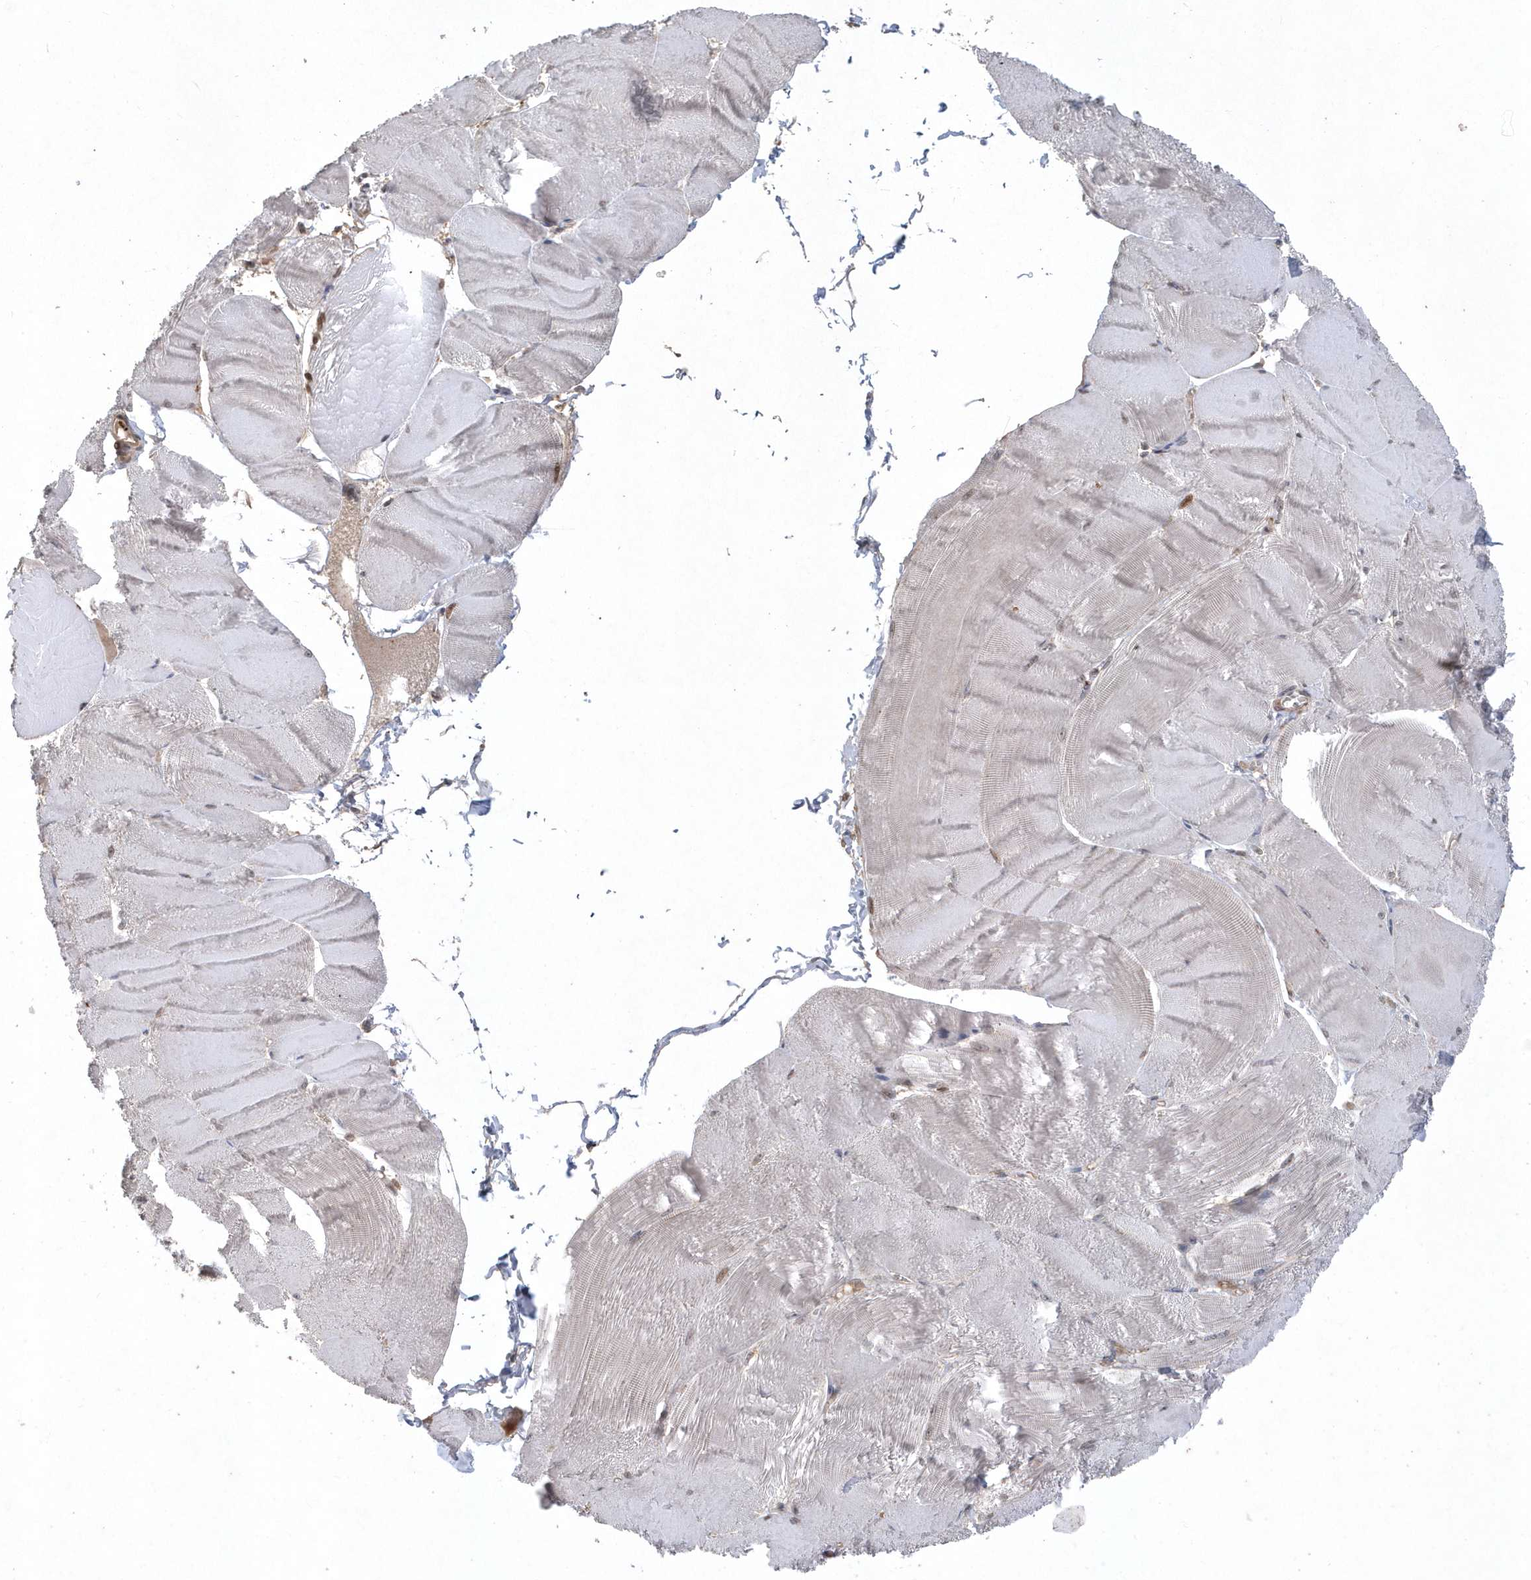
{"staining": {"intensity": "negative", "quantity": "none", "location": "none"}, "tissue": "skeletal muscle", "cell_type": "Myocytes", "image_type": "normal", "snomed": [{"axis": "morphology", "description": "Normal tissue, NOS"}, {"axis": "morphology", "description": "Basal cell carcinoma"}, {"axis": "topography", "description": "Skeletal muscle"}], "caption": "Myocytes show no significant positivity in benign skeletal muscle. (DAB (3,3'-diaminobenzidine) immunohistochemistry with hematoxylin counter stain).", "gene": "ACYP1", "patient": {"sex": "female", "age": 64}}